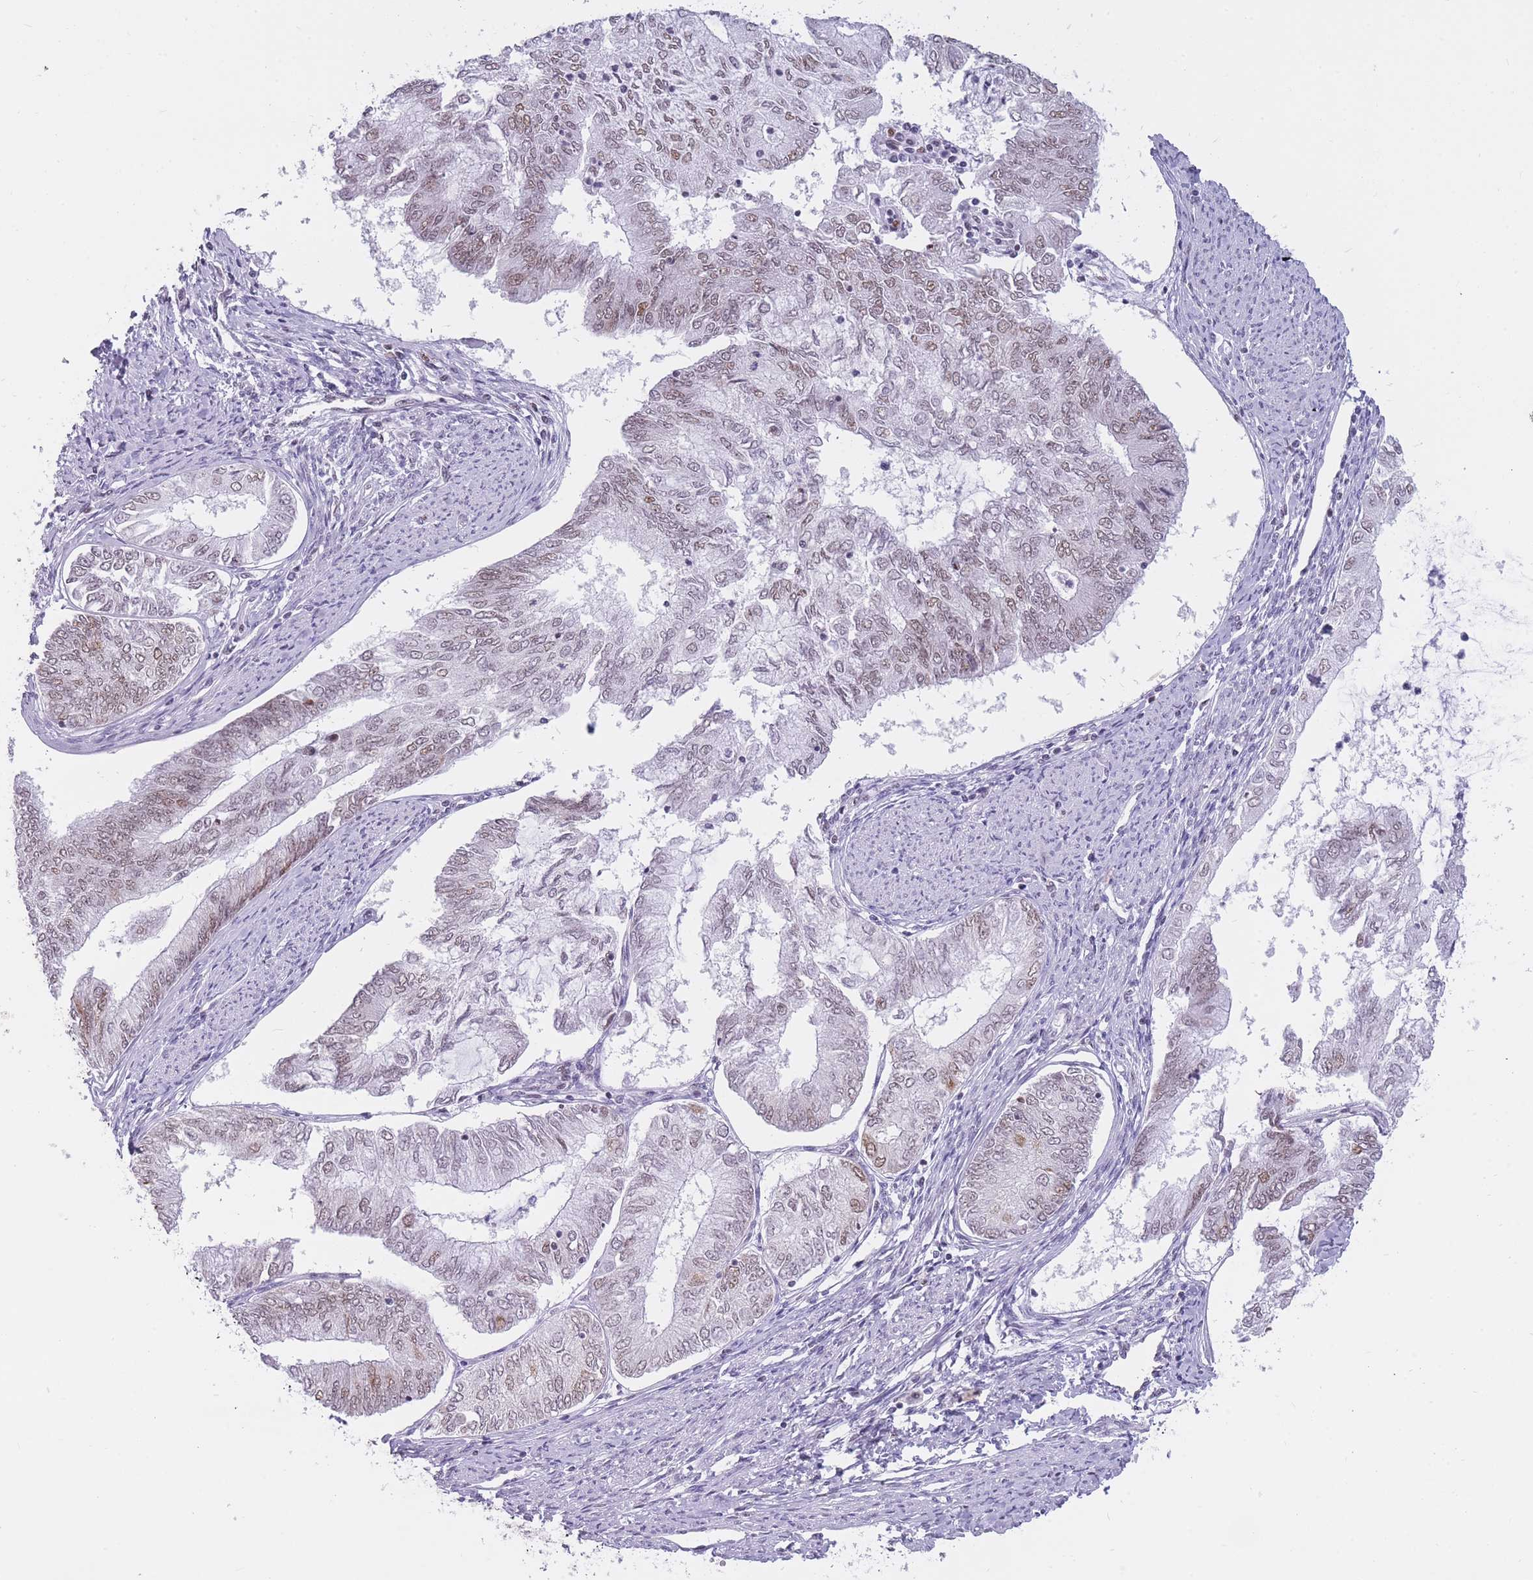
{"staining": {"intensity": "weak", "quantity": "25%-75%", "location": "nuclear"}, "tissue": "endometrial cancer", "cell_type": "Tumor cells", "image_type": "cancer", "snomed": [{"axis": "morphology", "description": "Adenocarcinoma, NOS"}, {"axis": "topography", "description": "Endometrium"}], "caption": "Immunohistochemistry (IHC) photomicrograph of human adenocarcinoma (endometrial) stained for a protein (brown), which reveals low levels of weak nuclear expression in about 25%-75% of tumor cells.", "gene": "HNRNPUL1", "patient": {"sex": "female", "age": 68}}